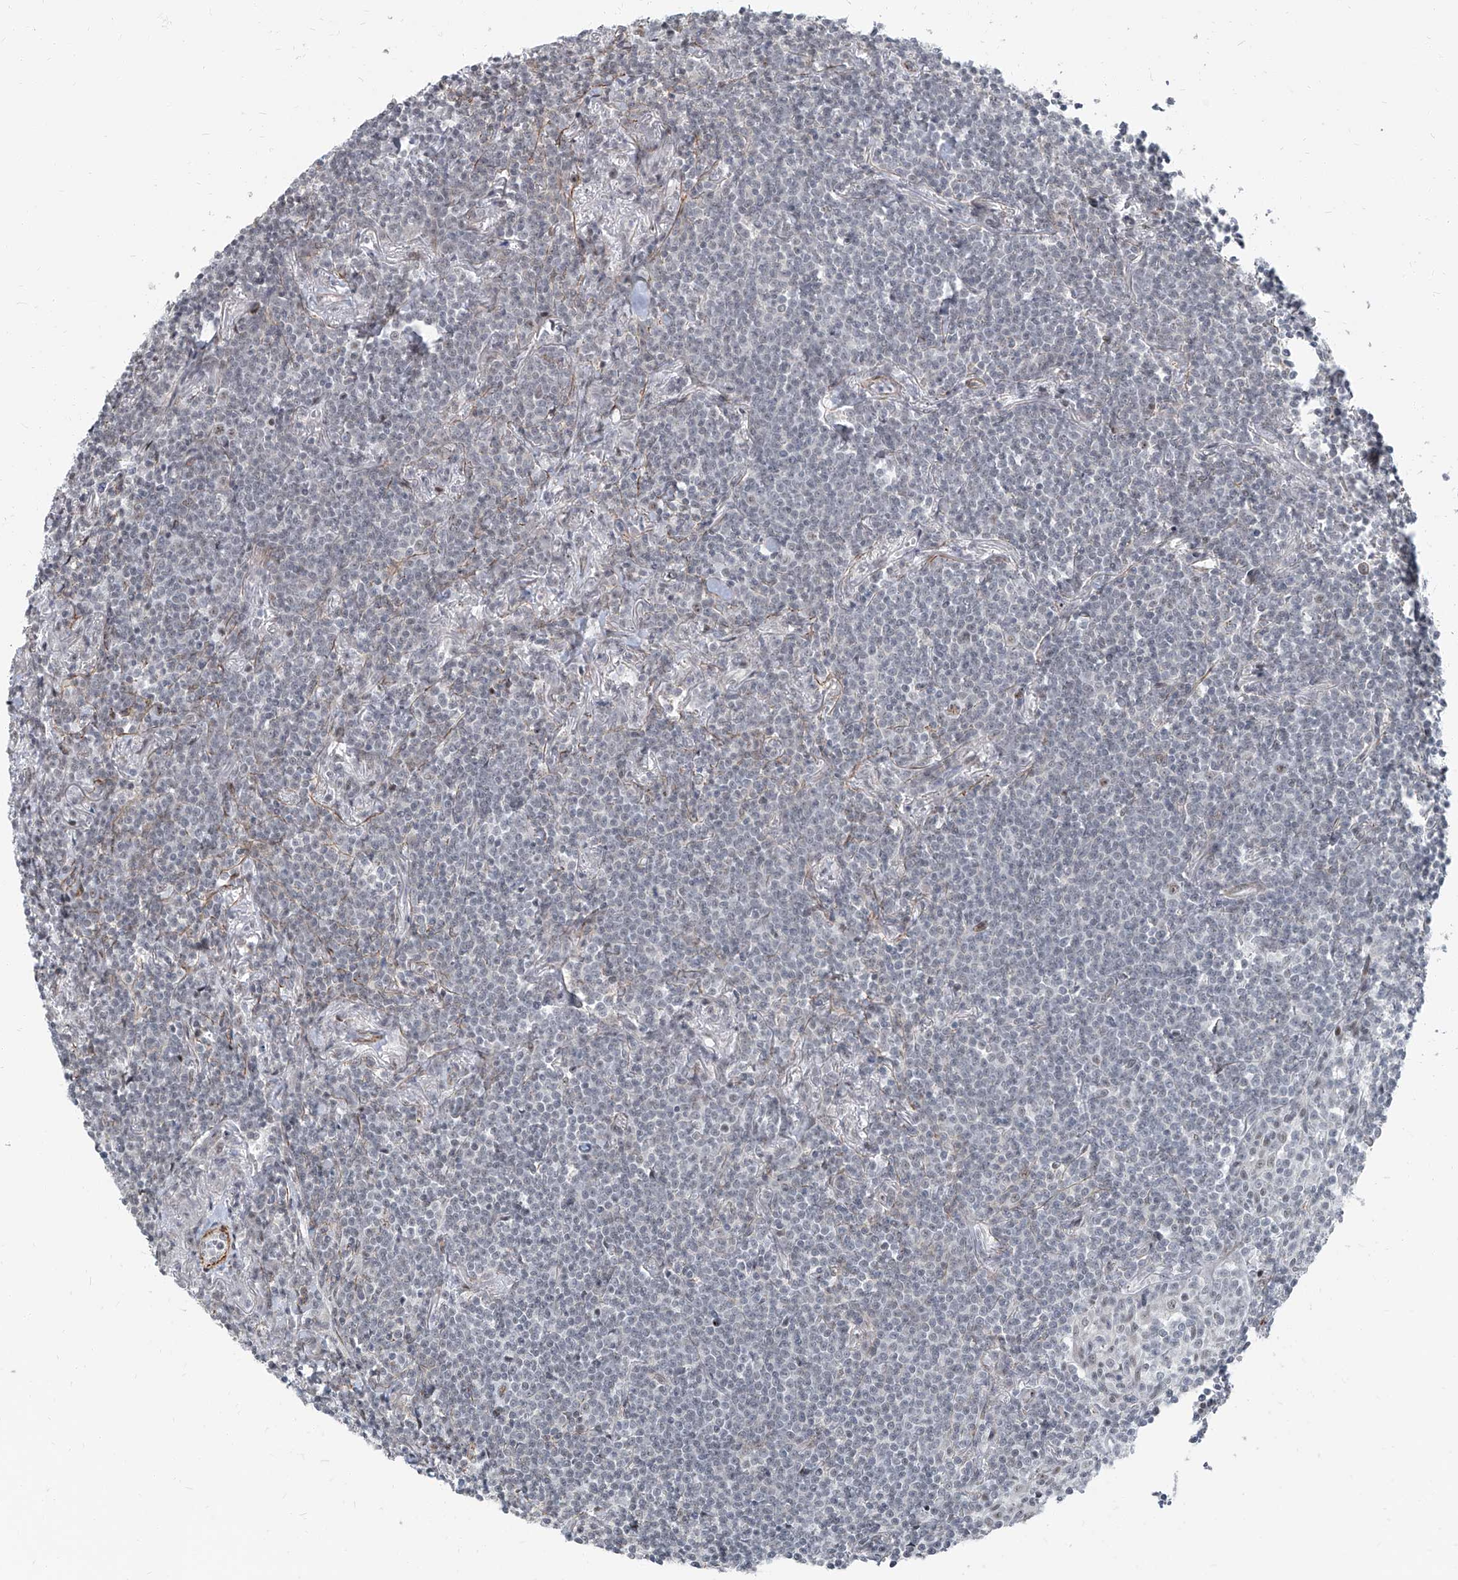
{"staining": {"intensity": "negative", "quantity": "none", "location": "none"}, "tissue": "lymphoma", "cell_type": "Tumor cells", "image_type": "cancer", "snomed": [{"axis": "morphology", "description": "Malignant lymphoma, non-Hodgkin's type, Low grade"}, {"axis": "topography", "description": "Lung"}], "caption": "There is no significant expression in tumor cells of lymphoma. (IHC, brightfield microscopy, high magnification).", "gene": "TXLNB", "patient": {"sex": "female", "age": 71}}